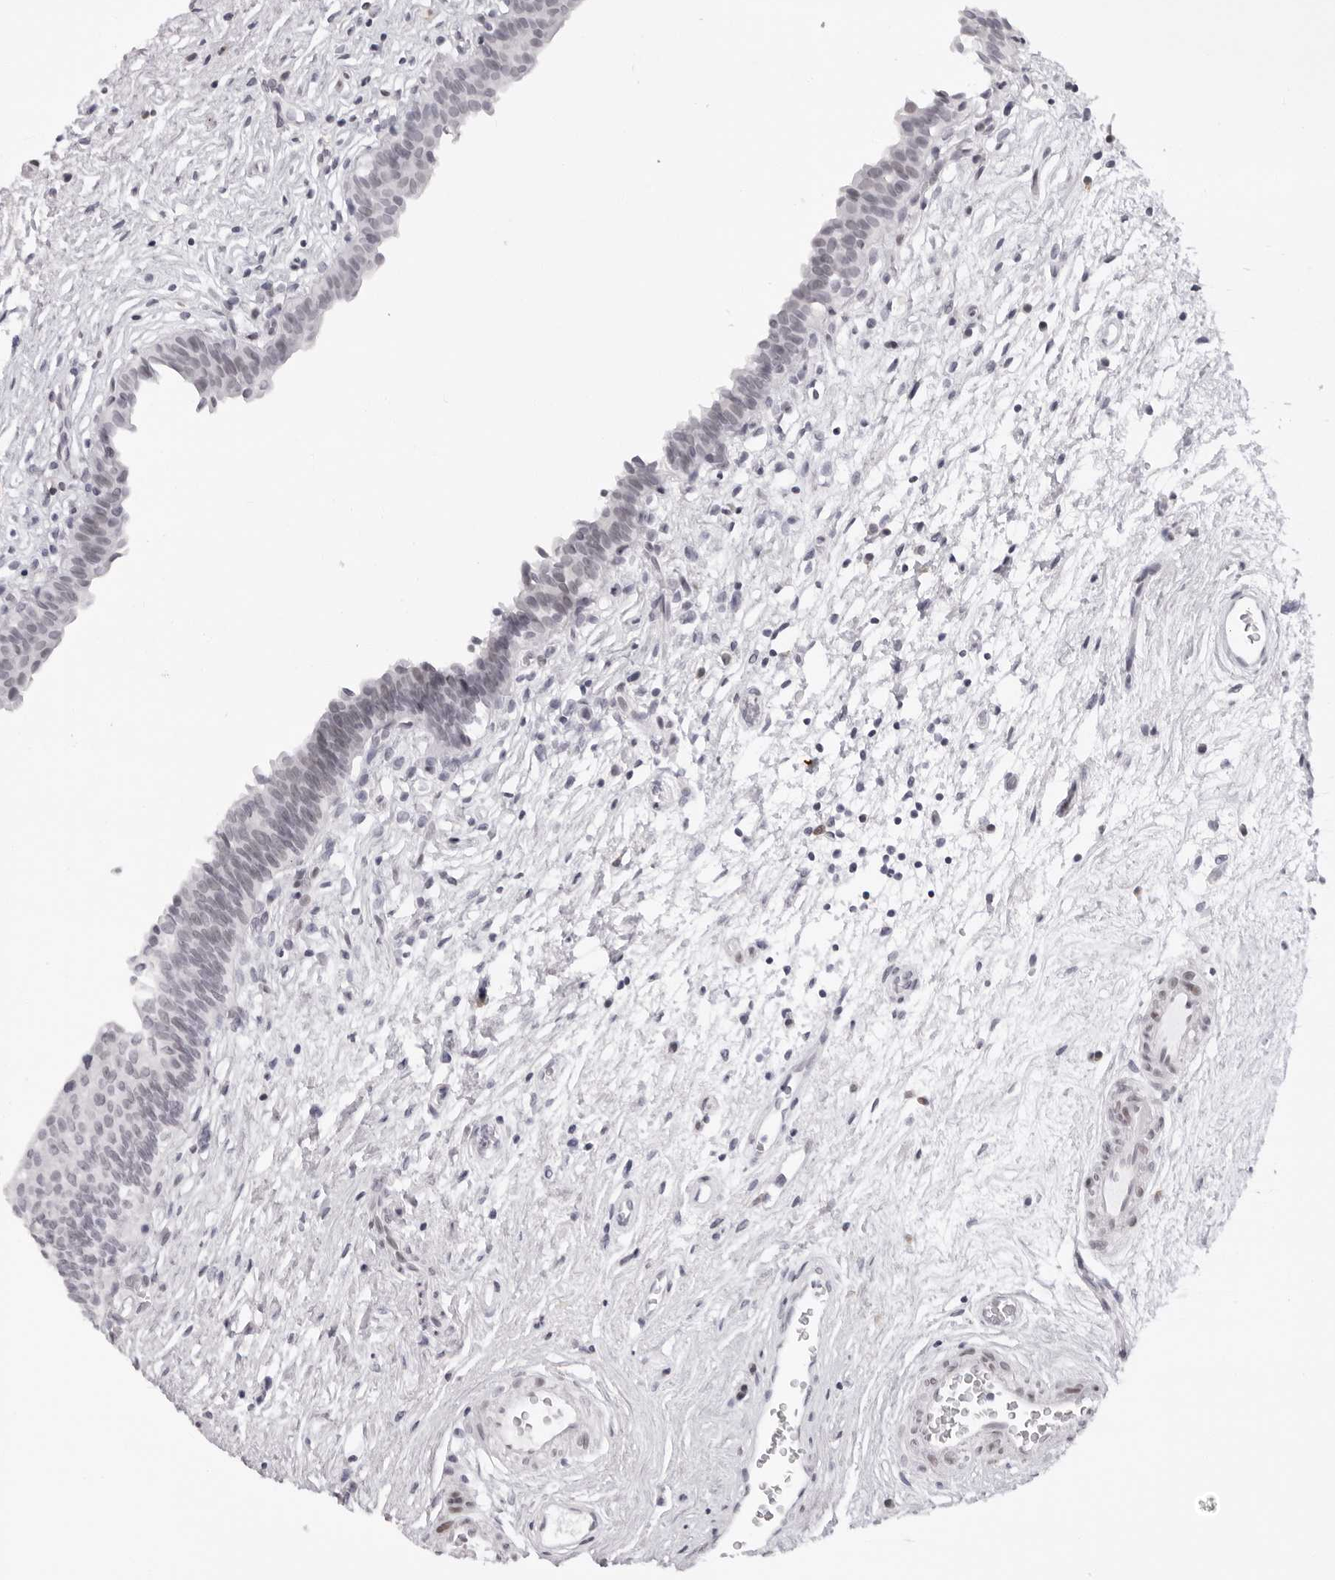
{"staining": {"intensity": "moderate", "quantity": "<25%", "location": "nuclear"}, "tissue": "urinary bladder", "cell_type": "Urothelial cells", "image_type": "normal", "snomed": [{"axis": "morphology", "description": "Normal tissue, NOS"}, {"axis": "topography", "description": "Urinary bladder"}], "caption": "Protein expression analysis of benign urinary bladder reveals moderate nuclear expression in about <25% of urothelial cells.", "gene": "MAFK", "patient": {"sex": "male", "age": 83}}